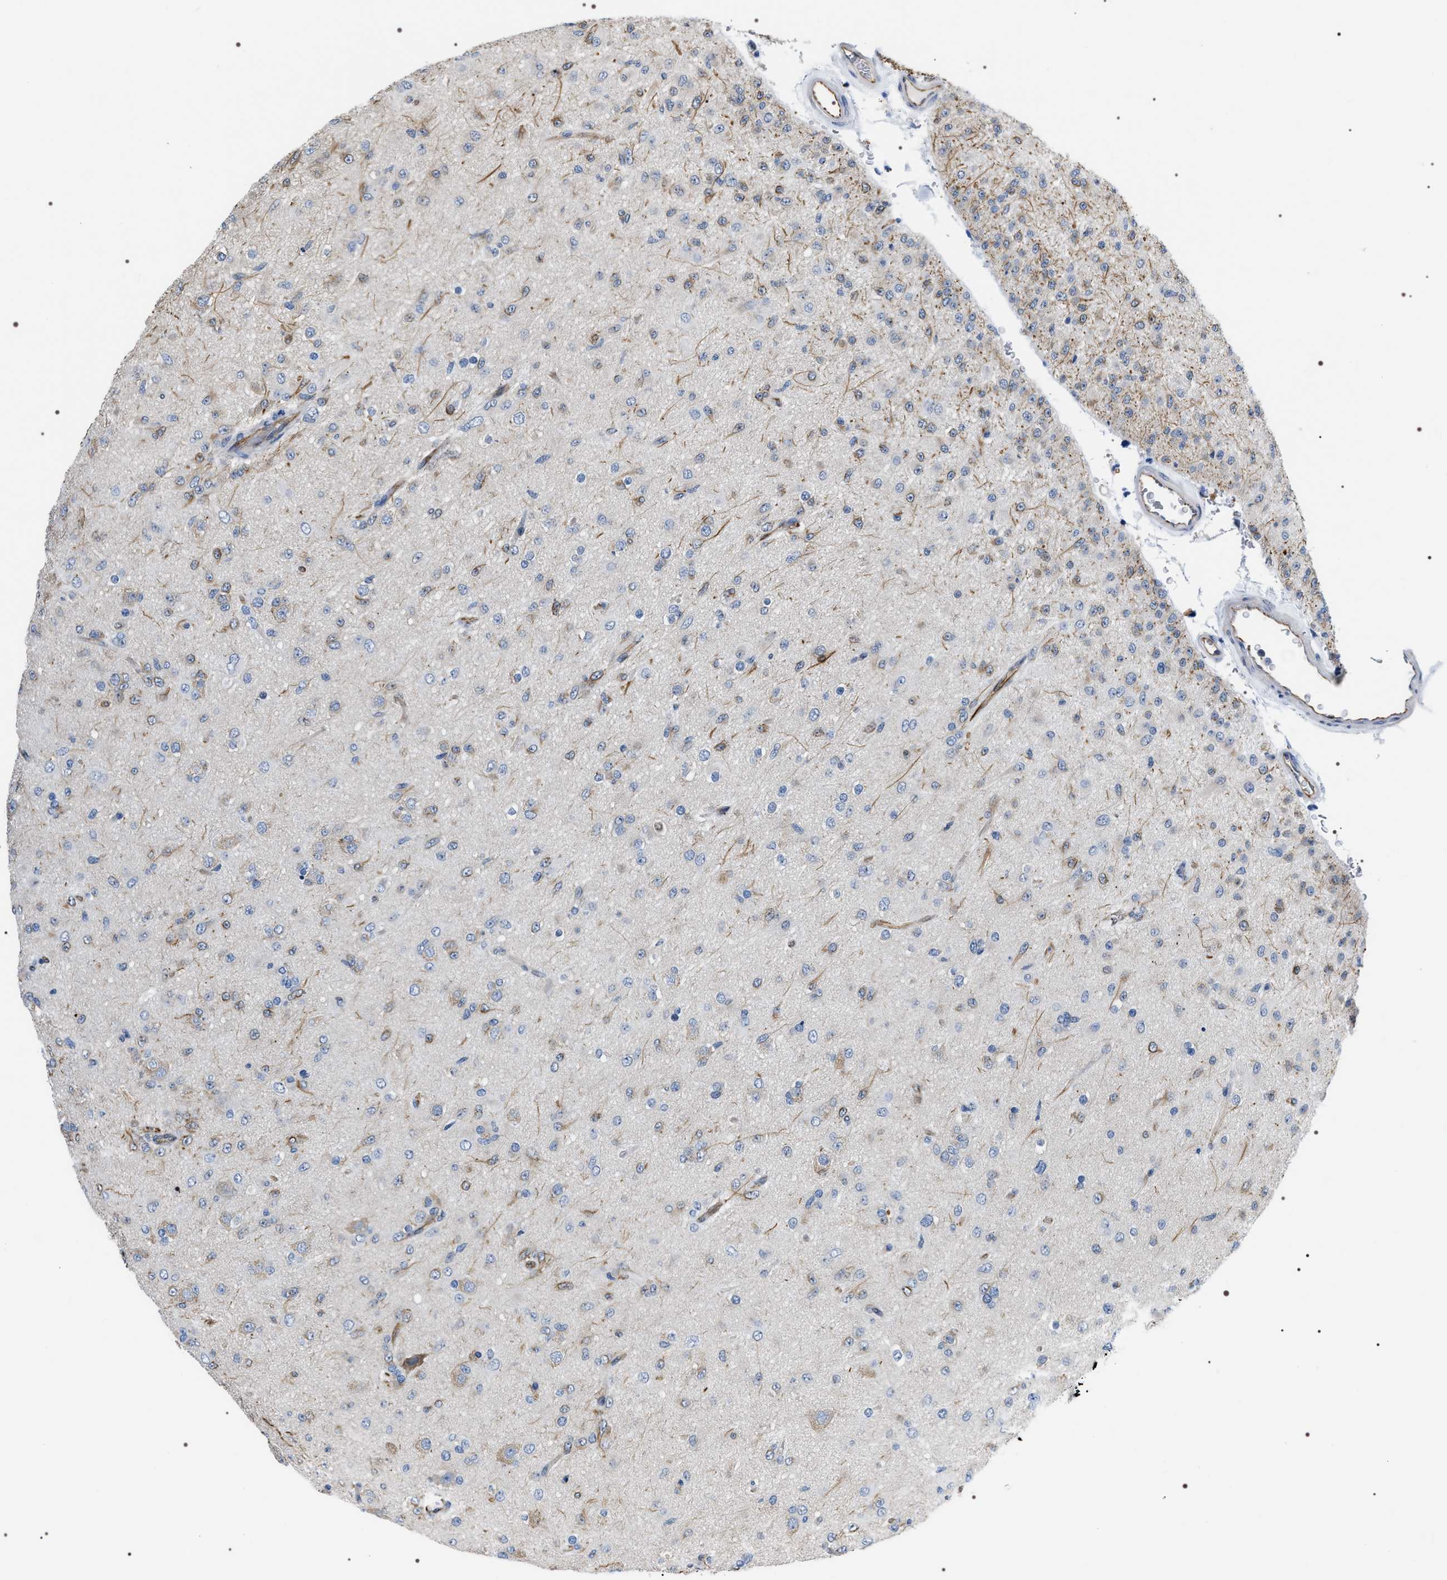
{"staining": {"intensity": "negative", "quantity": "none", "location": "none"}, "tissue": "glioma", "cell_type": "Tumor cells", "image_type": "cancer", "snomed": [{"axis": "morphology", "description": "Glioma, malignant, Low grade"}, {"axis": "topography", "description": "Brain"}], "caption": "DAB (3,3'-diaminobenzidine) immunohistochemical staining of human glioma exhibits no significant expression in tumor cells.", "gene": "PKD1L1", "patient": {"sex": "male", "age": 65}}